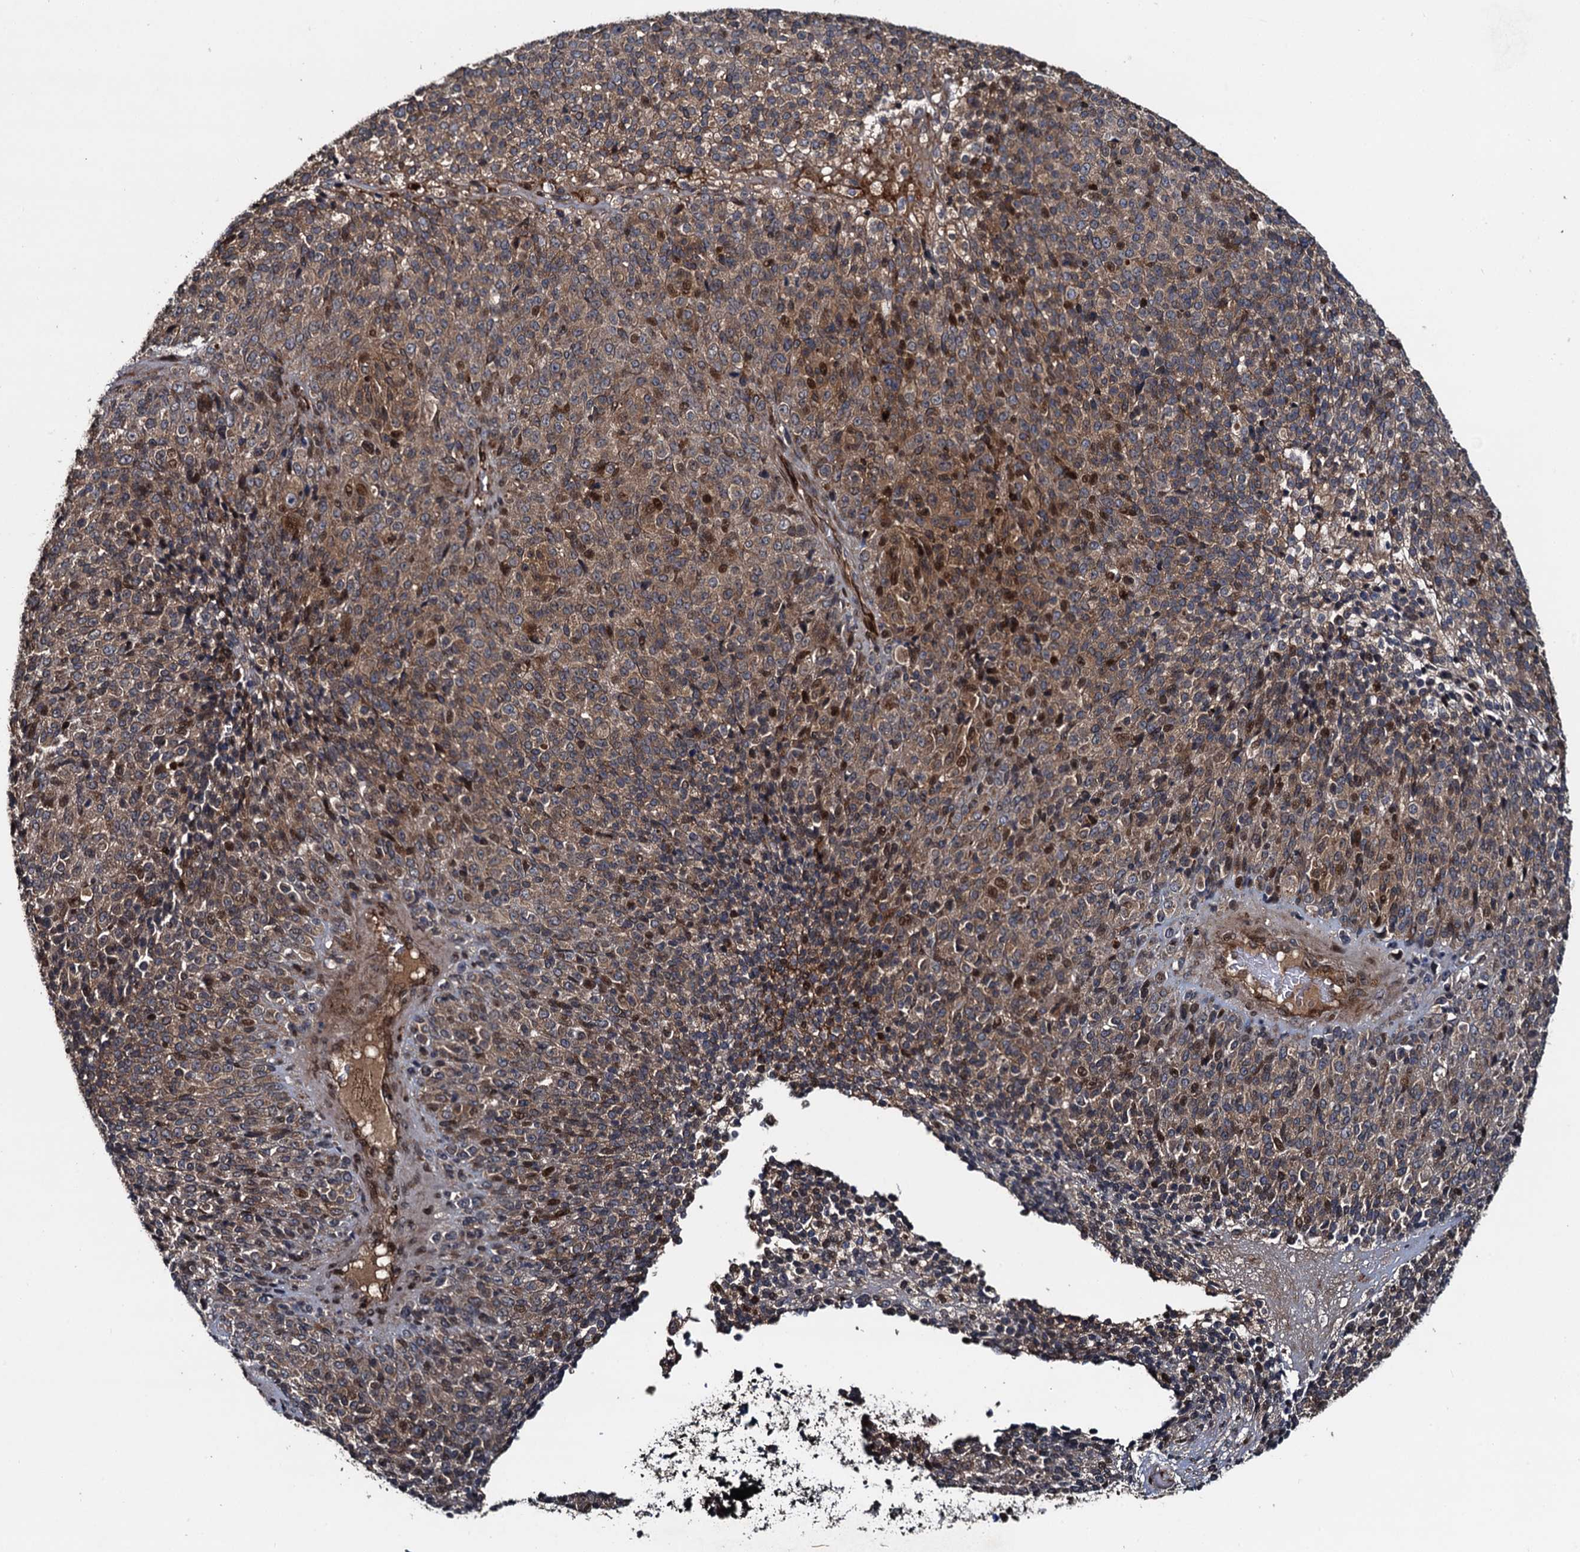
{"staining": {"intensity": "moderate", "quantity": ">75%", "location": "cytoplasmic/membranous,nuclear"}, "tissue": "melanoma", "cell_type": "Tumor cells", "image_type": "cancer", "snomed": [{"axis": "morphology", "description": "Malignant melanoma, Metastatic site"}, {"axis": "topography", "description": "Brain"}], "caption": "Protein staining of melanoma tissue reveals moderate cytoplasmic/membranous and nuclear expression in approximately >75% of tumor cells.", "gene": "RHOBTB1", "patient": {"sex": "female", "age": 56}}